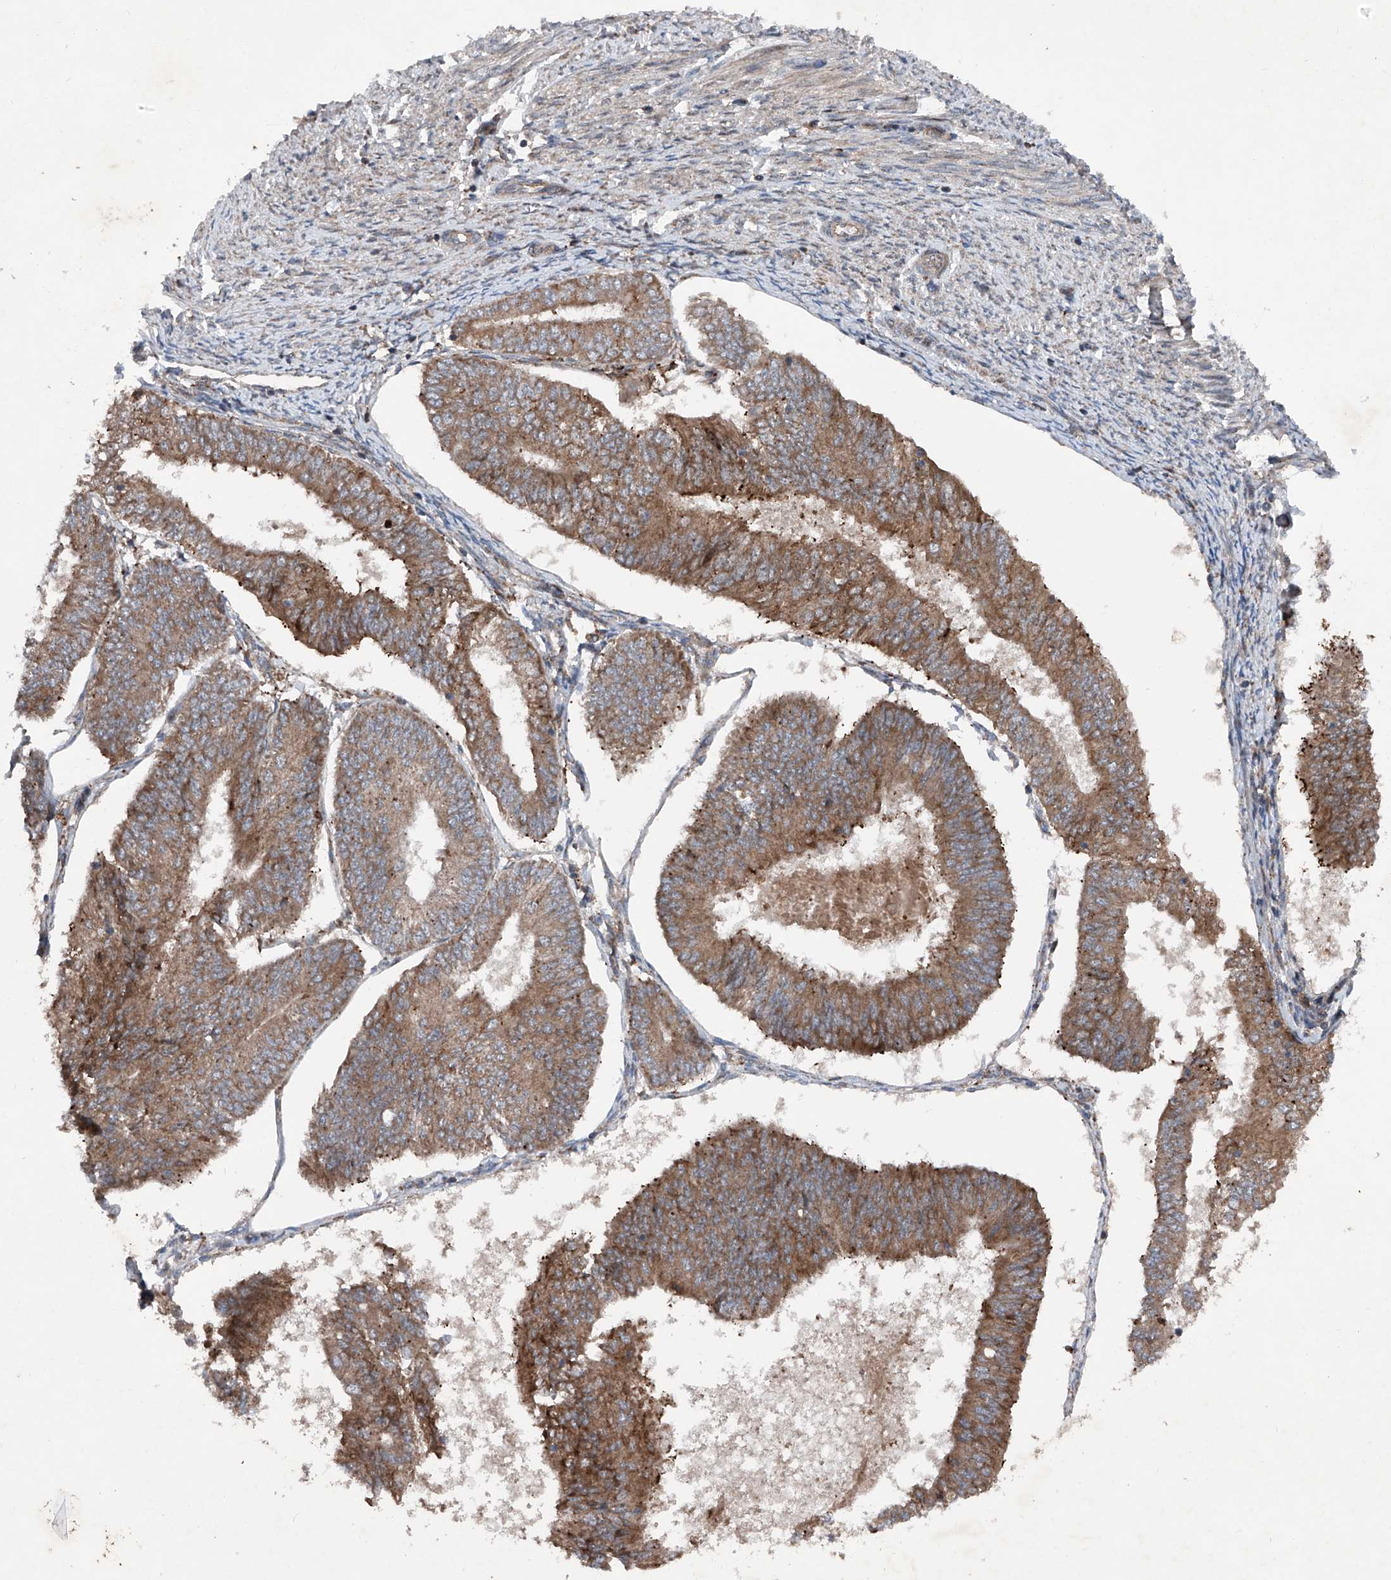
{"staining": {"intensity": "moderate", "quantity": ">75%", "location": "cytoplasmic/membranous"}, "tissue": "endometrial cancer", "cell_type": "Tumor cells", "image_type": "cancer", "snomed": [{"axis": "morphology", "description": "Adenocarcinoma, NOS"}, {"axis": "topography", "description": "Endometrium"}], "caption": "Immunohistochemistry histopathology image of human endometrial cancer (adenocarcinoma) stained for a protein (brown), which demonstrates medium levels of moderate cytoplasmic/membranous positivity in about >75% of tumor cells.", "gene": "DAD1", "patient": {"sex": "female", "age": 58}}